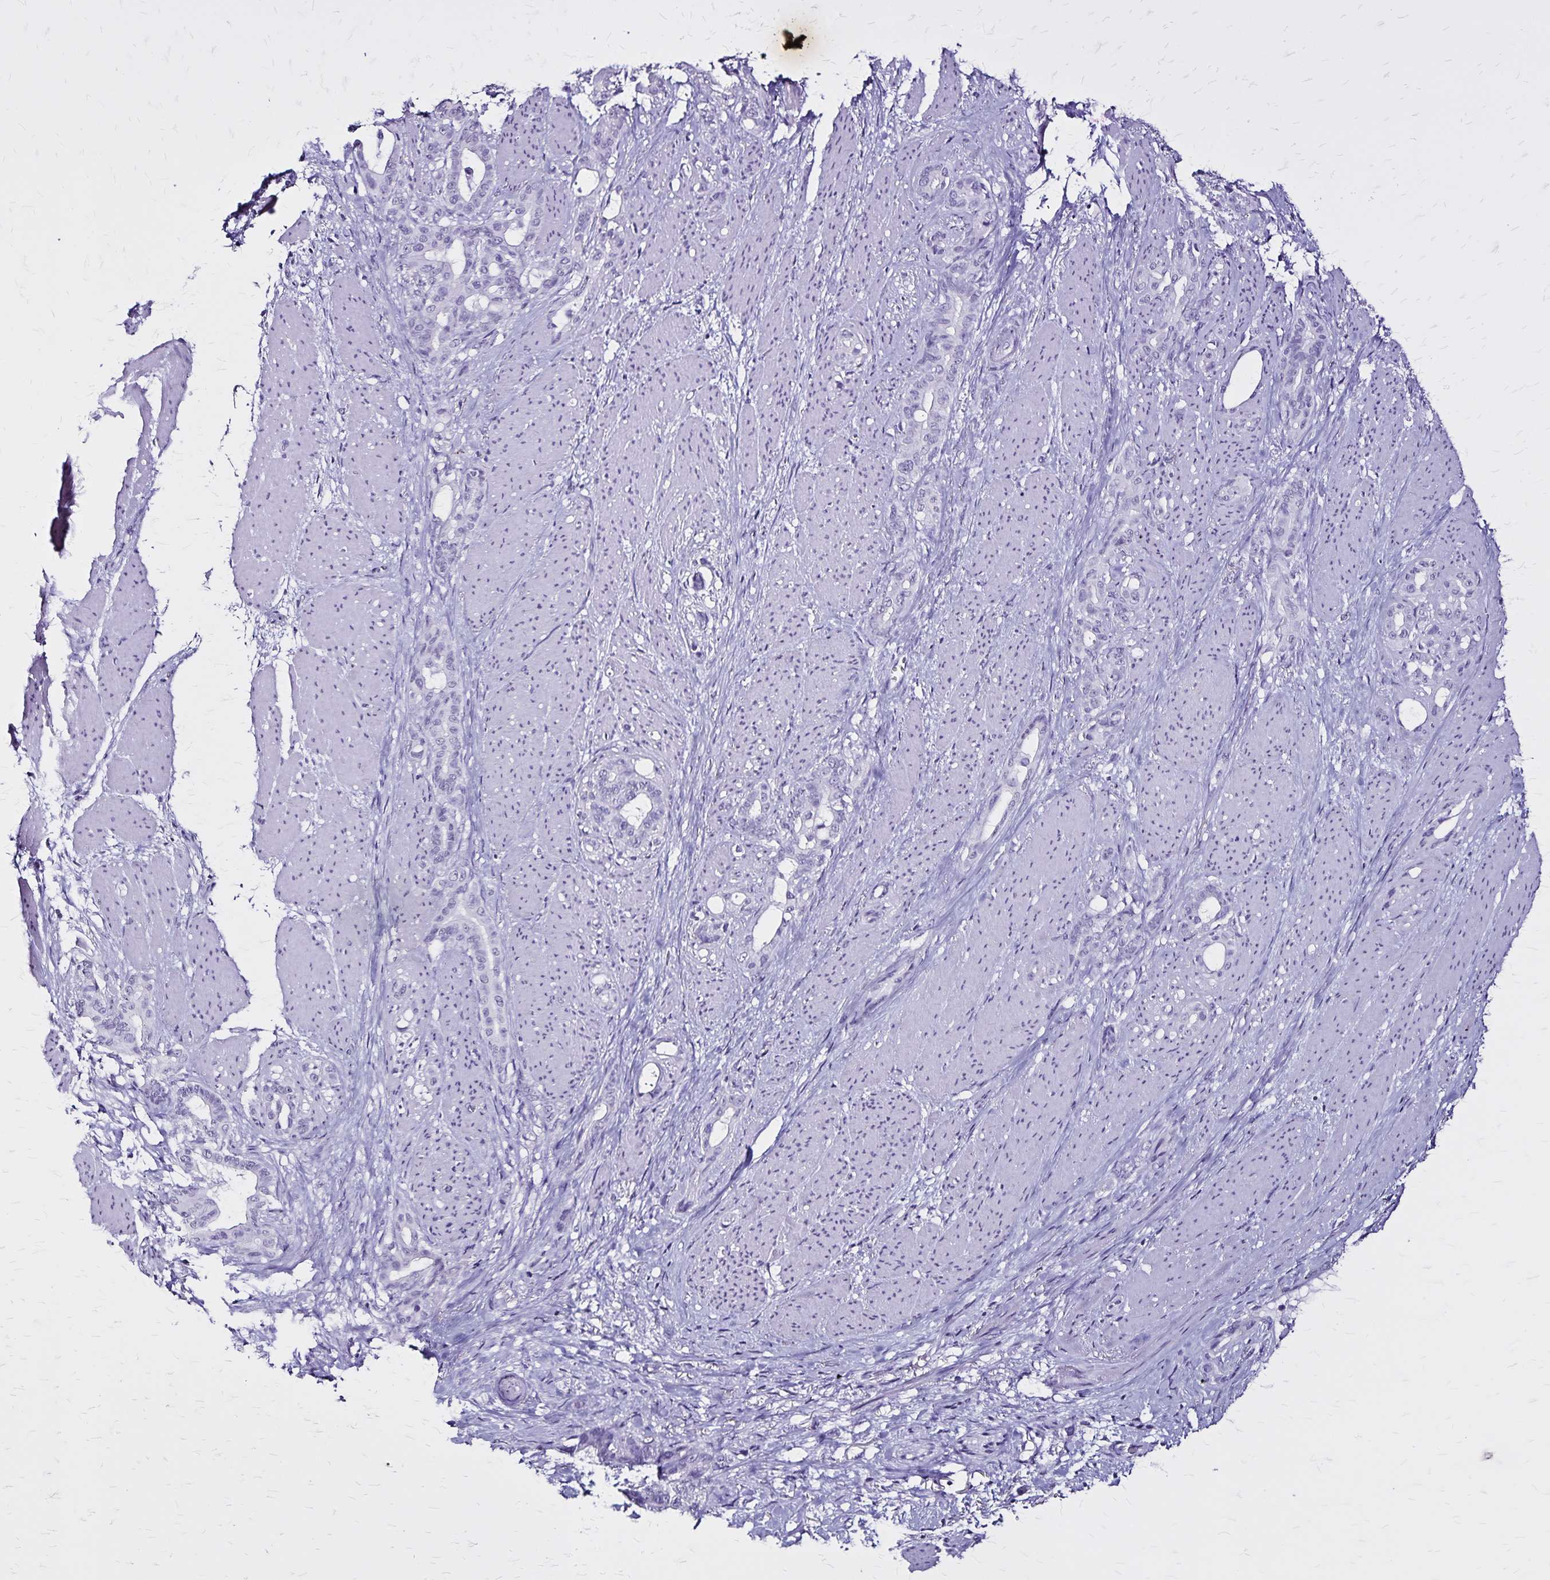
{"staining": {"intensity": "negative", "quantity": "none", "location": "none"}, "tissue": "stomach cancer", "cell_type": "Tumor cells", "image_type": "cancer", "snomed": [{"axis": "morphology", "description": "Normal tissue, NOS"}, {"axis": "morphology", "description": "Adenocarcinoma, NOS"}, {"axis": "topography", "description": "Esophagus"}, {"axis": "topography", "description": "Stomach, upper"}], "caption": "This photomicrograph is of stomach cancer stained with immunohistochemistry to label a protein in brown with the nuclei are counter-stained blue. There is no positivity in tumor cells. The staining is performed using DAB brown chromogen with nuclei counter-stained in using hematoxylin.", "gene": "KRT2", "patient": {"sex": "male", "age": 62}}